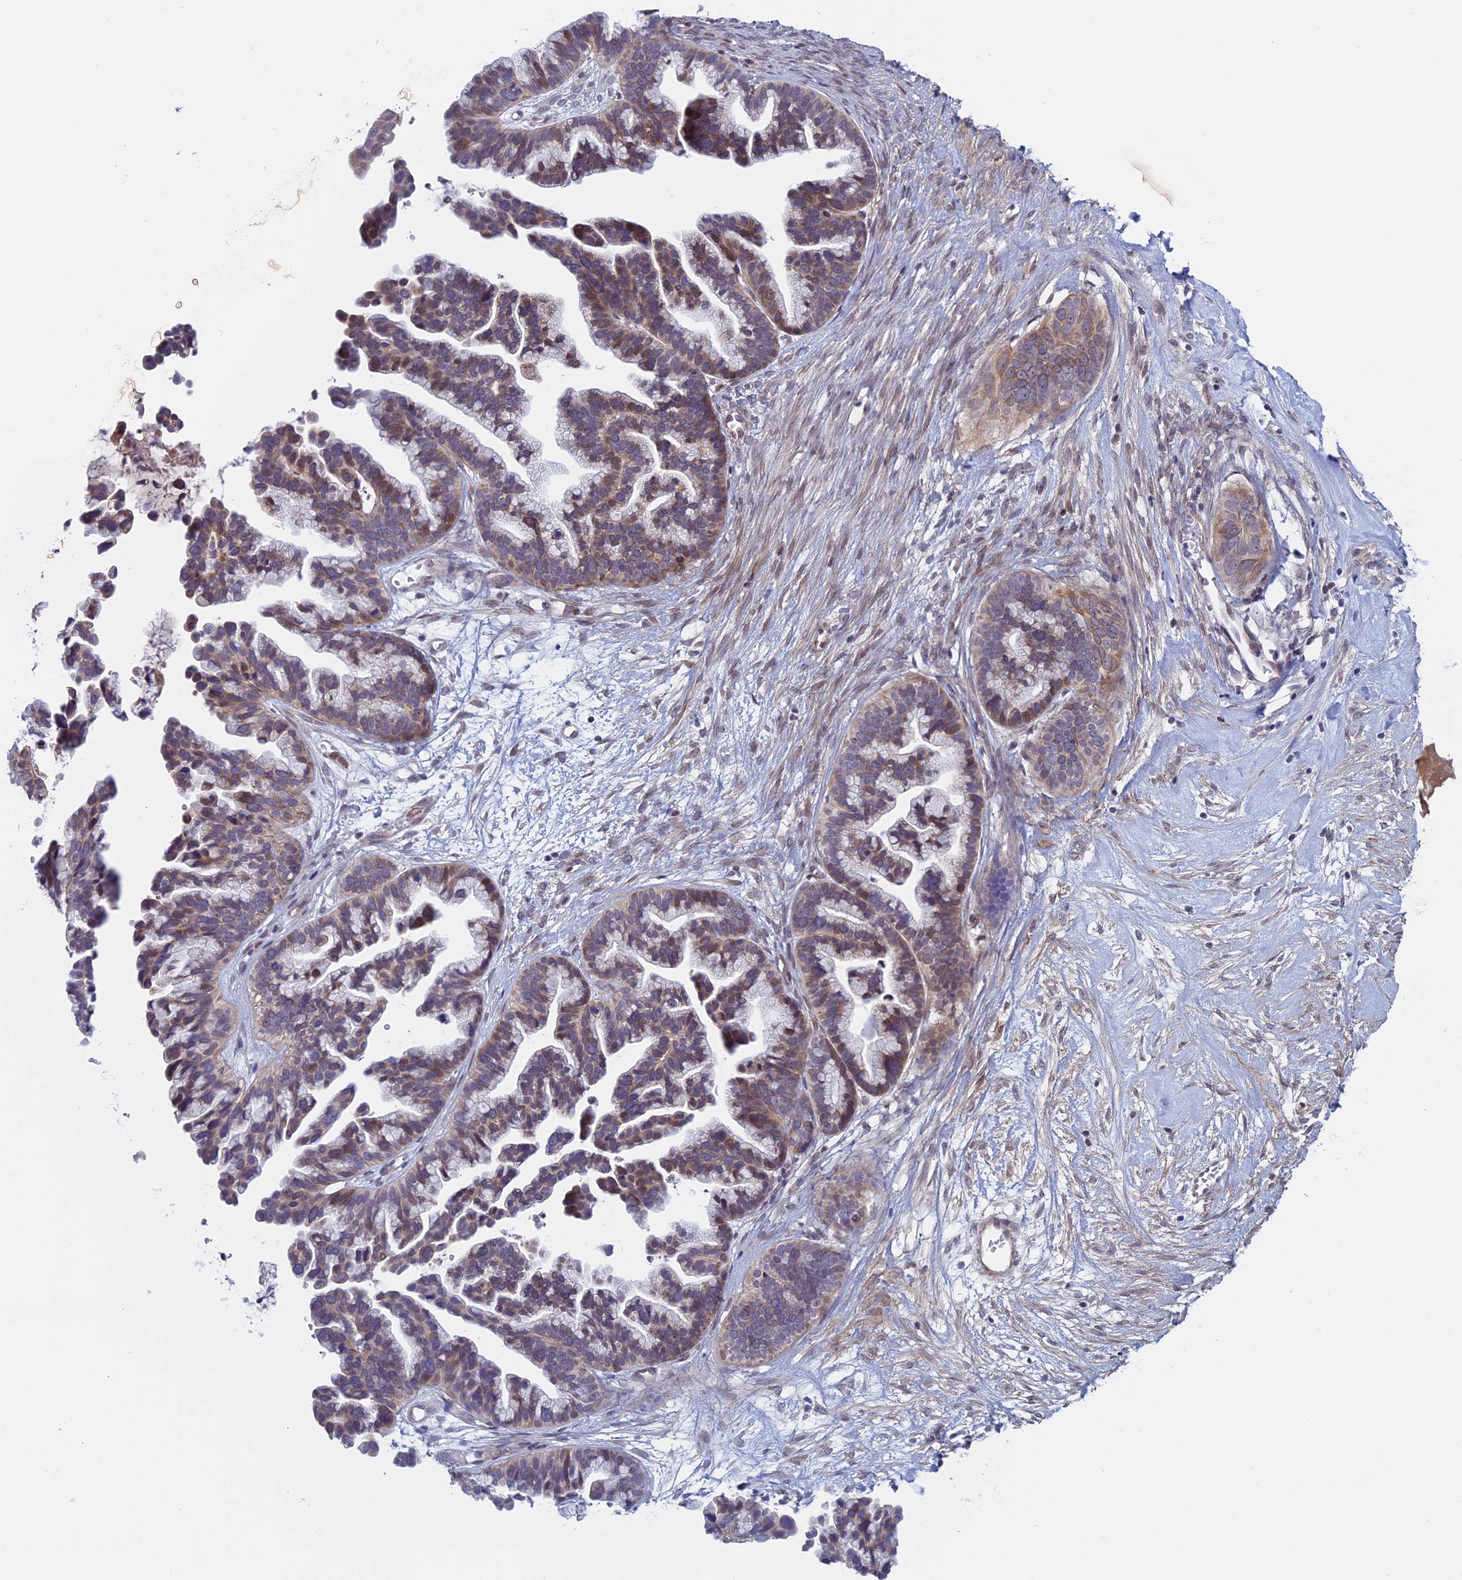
{"staining": {"intensity": "weak", "quantity": ">75%", "location": "cytoplasmic/membranous,nuclear"}, "tissue": "ovarian cancer", "cell_type": "Tumor cells", "image_type": "cancer", "snomed": [{"axis": "morphology", "description": "Cystadenocarcinoma, serous, NOS"}, {"axis": "topography", "description": "Ovary"}], "caption": "Human ovarian cancer stained for a protein (brown) displays weak cytoplasmic/membranous and nuclear positive expression in approximately >75% of tumor cells.", "gene": "FADS1", "patient": {"sex": "female", "age": 56}}